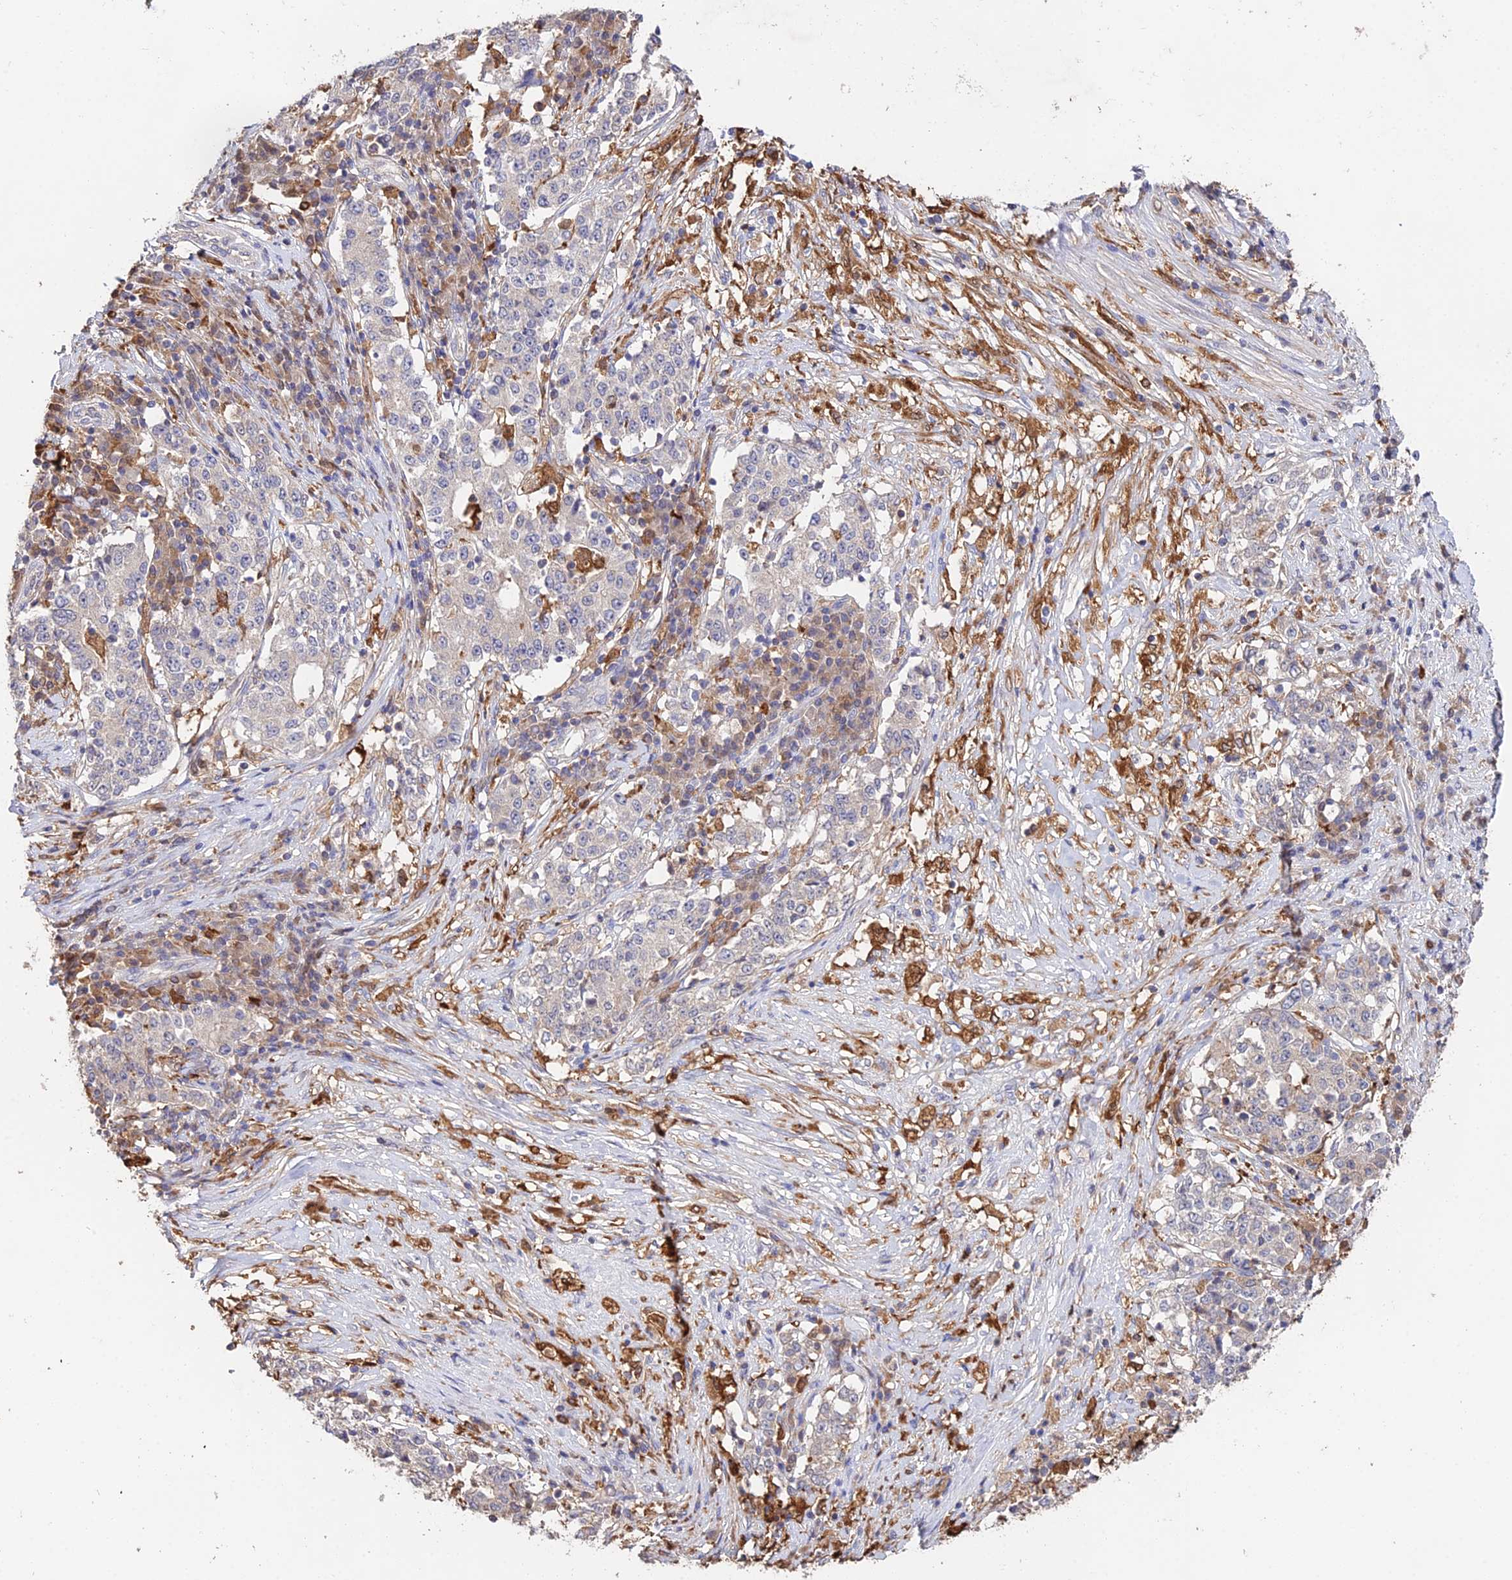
{"staining": {"intensity": "negative", "quantity": "none", "location": "none"}, "tissue": "stomach cancer", "cell_type": "Tumor cells", "image_type": "cancer", "snomed": [{"axis": "morphology", "description": "Adenocarcinoma, NOS"}, {"axis": "topography", "description": "Stomach"}], "caption": "Tumor cells are negative for brown protein staining in adenocarcinoma (stomach).", "gene": "FBP1", "patient": {"sex": "male", "age": 59}}